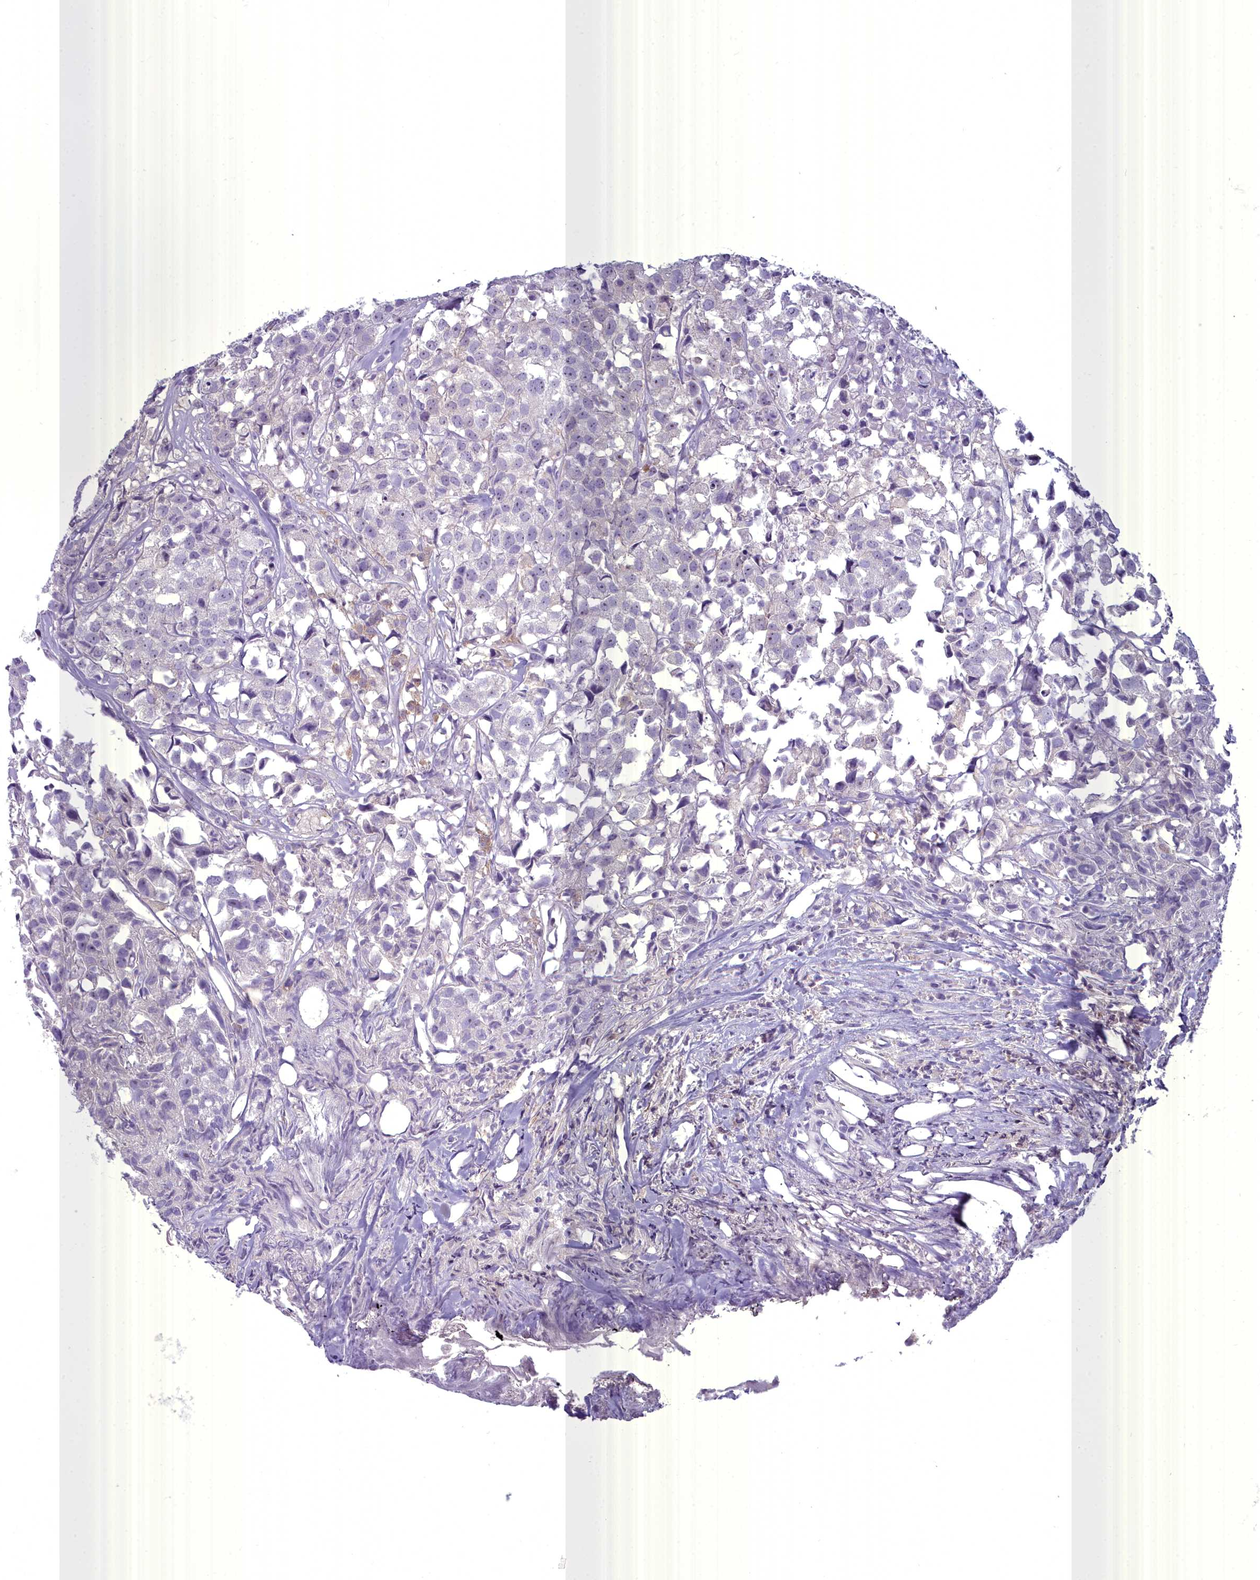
{"staining": {"intensity": "negative", "quantity": "none", "location": "none"}, "tissue": "urothelial cancer", "cell_type": "Tumor cells", "image_type": "cancer", "snomed": [{"axis": "morphology", "description": "Urothelial carcinoma, High grade"}, {"axis": "topography", "description": "Urinary bladder"}], "caption": "A photomicrograph of human high-grade urothelial carcinoma is negative for staining in tumor cells.", "gene": "BLNK", "patient": {"sex": "female", "age": 75}}